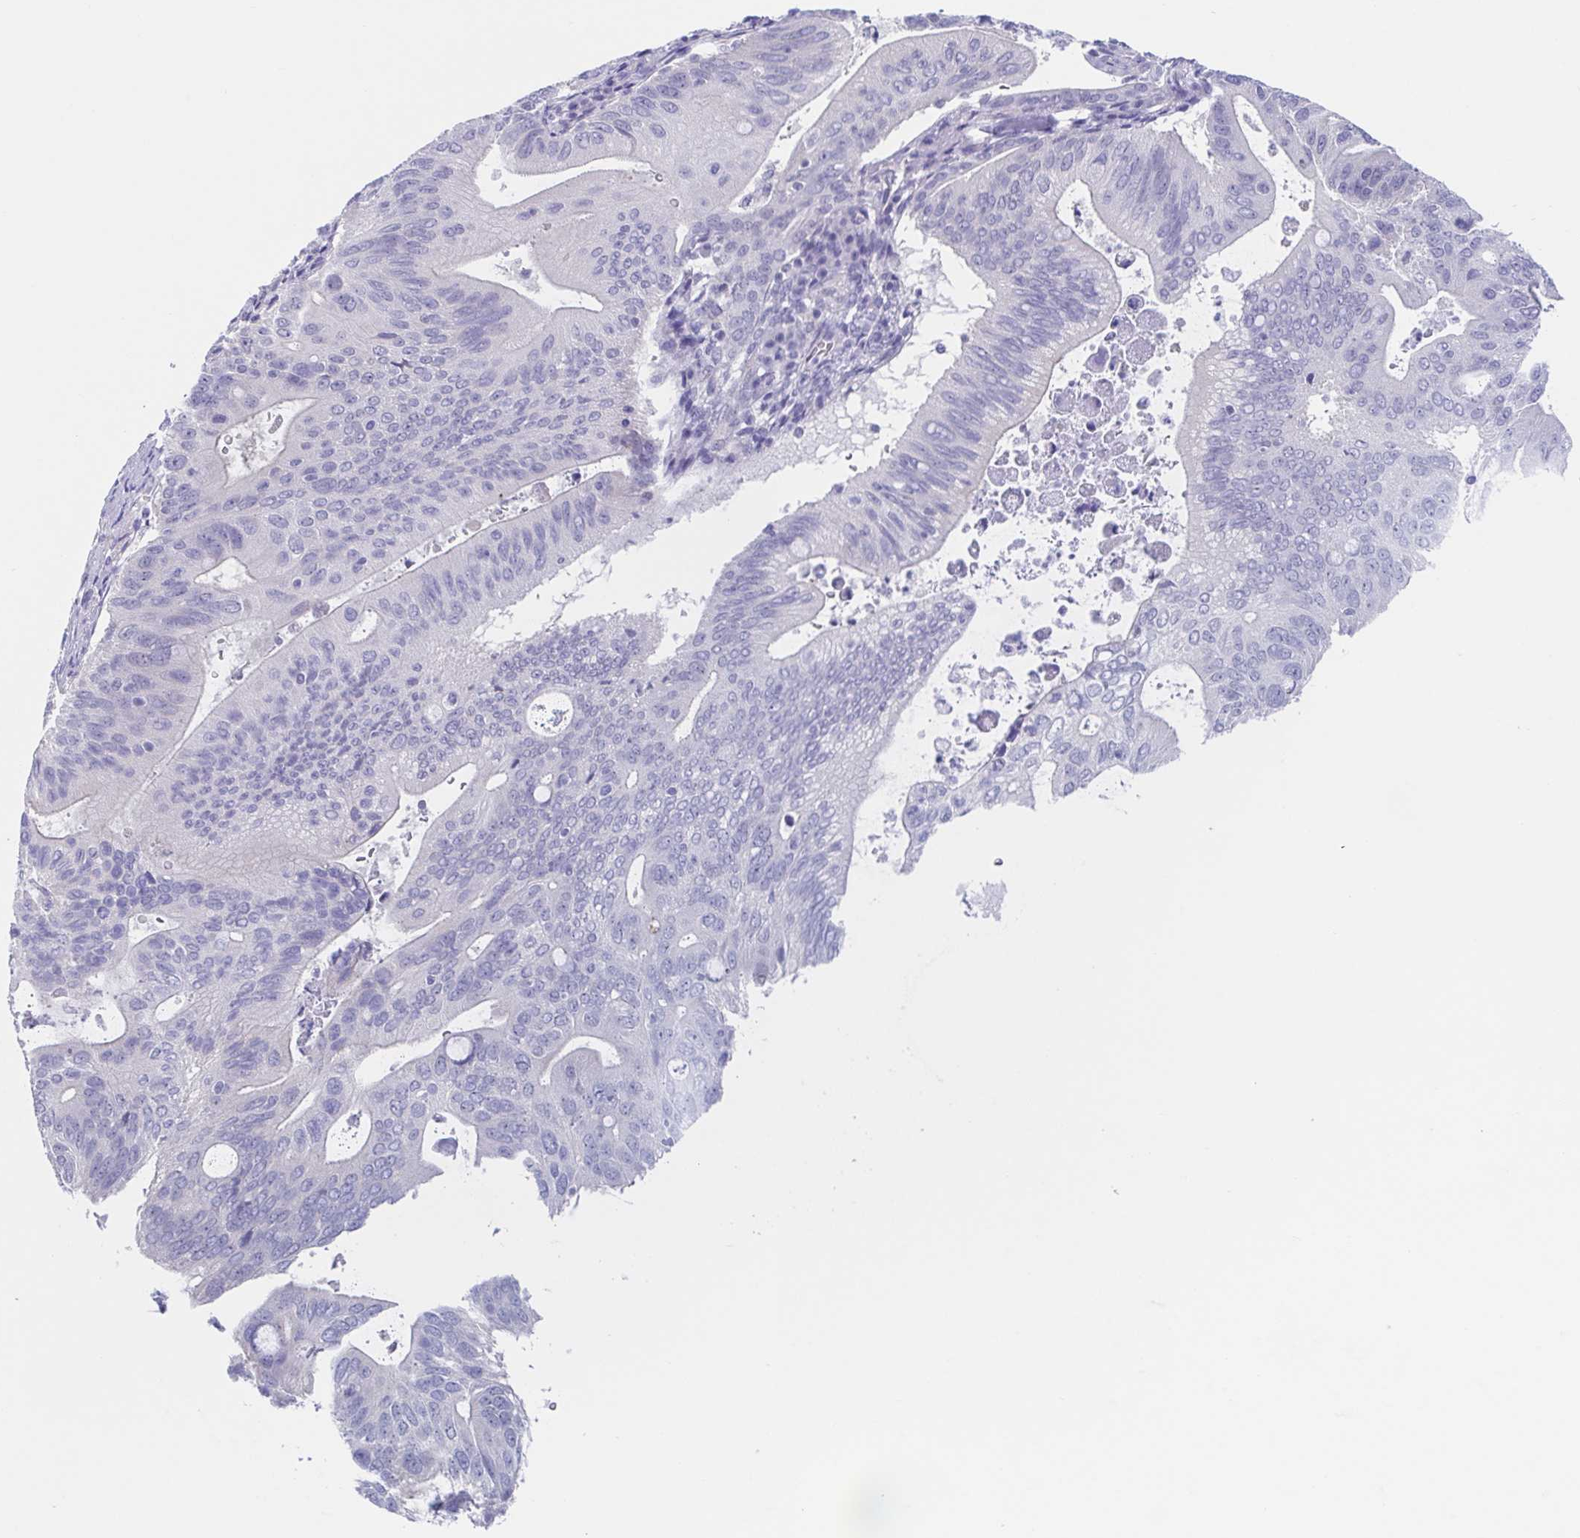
{"staining": {"intensity": "negative", "quantity": "none", "location": "none"}, "tissue": "pancreatic cancer", "cell_type": "Tumor cells", "image_type": "cancer", "snomed": [{"axis": "morphology", "description": "Adenocarcinoma, NOS"}, {"axis": "topography", "description": "Pancreas"}], "caption": "Micrograph shows no significant protein expression in tumor cells of pancreatic cancer (adenocarcinoma).", "gene": "TEX12", "patient": {"sex": "female", "age": 72}}